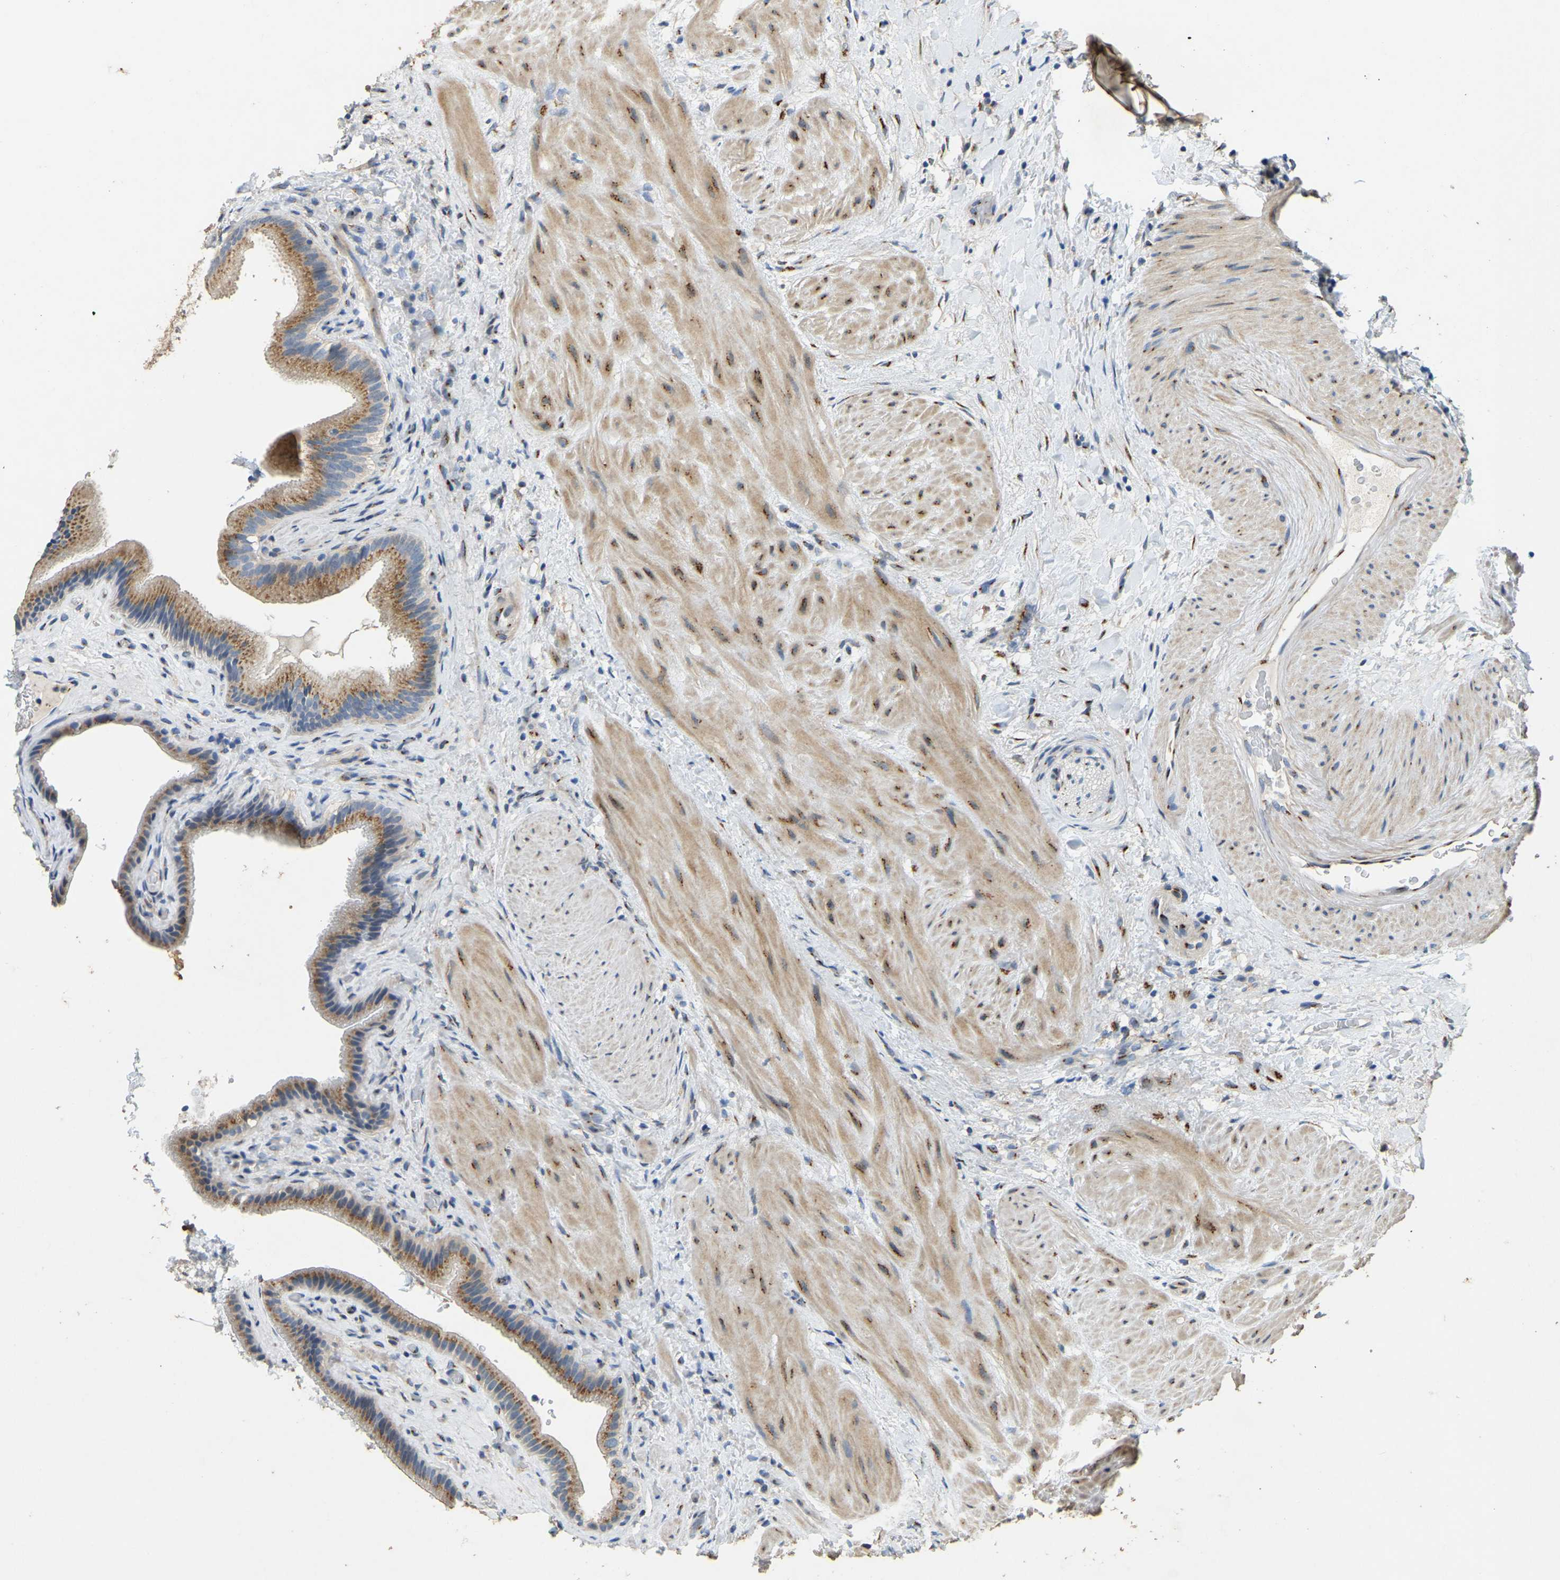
{"staining": {"intensity": "moderate", "quantity": ">75%", "location": "cytoplasmic/membranous"}, "tissue": "gallbladder", "cell_type": "Glandular cells", "image_type": "normal", "snomed": [{"axis": "morphology", "description": "Normal tissue, NOS"}, {"axis": "topography", "description": "Gallbladder"}], "caption": "Immunohistochemical staining of normal human gallbladder displays medium levels of moderate cytoplasmic/membranous expression in approximately >75% of glandular cells. (DAB IHC, brown staining for protein, blue staining for nuclei).", "gene": "FAM174A", "patient": {"sex": "male", "age": 49}}